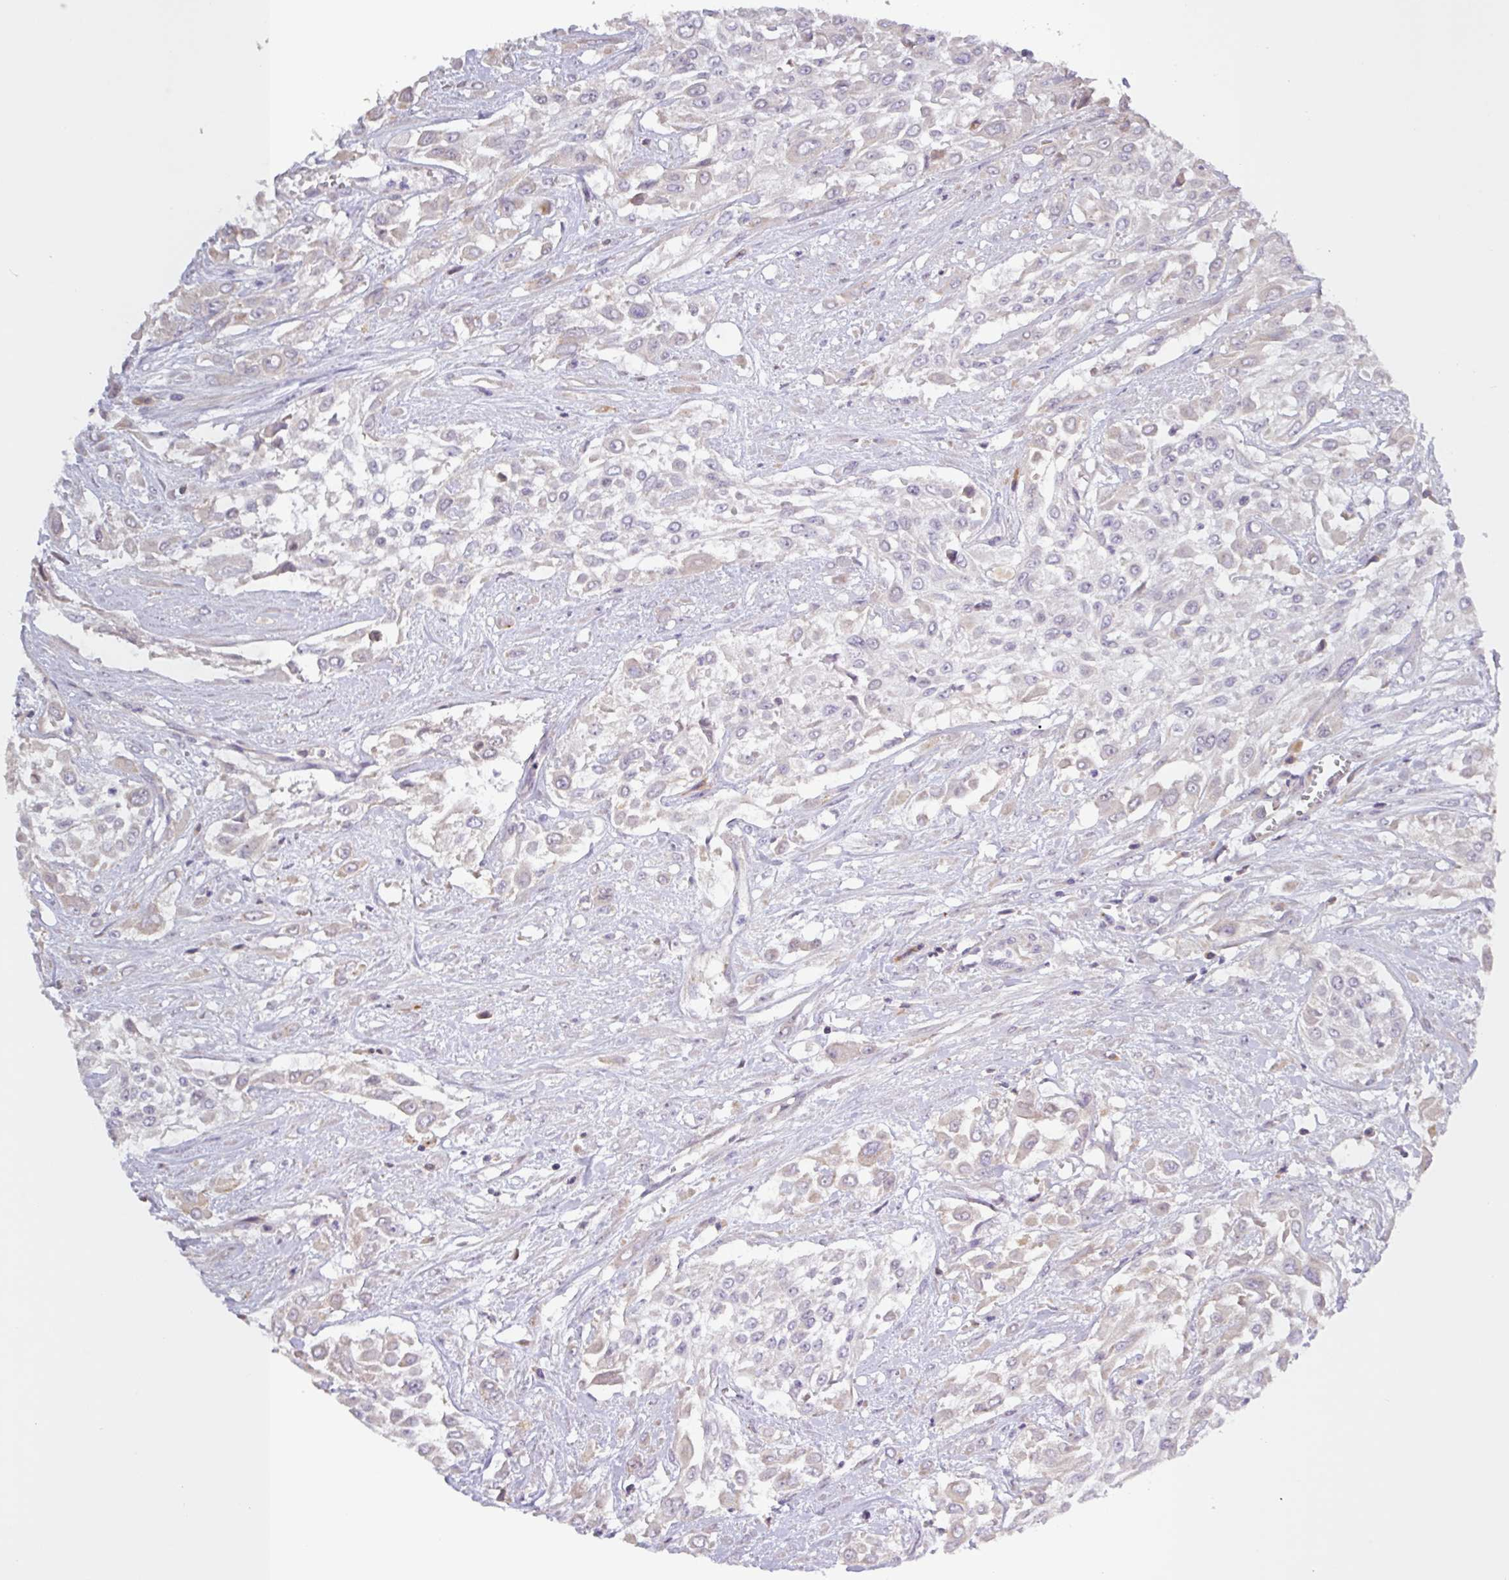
{"staining": {"intensity": "weak", "quantity": "<25%", "location": "cytoplasmic/membranous"}, "tissue": "urothelial cancer", "cell_type": "Tumor cells", "image_type": "cancer", "snomed": [{"axis": "morphology", "description": "Urothelial carcinoma, High grade"}, {"axis": "topography", "description": "Urinary bladder"}], "caption": "A photomicrograph of human urothelial cancer is negative for staining in tumor cells.", "gene": "SFTPB", "patient": {"sex": "male", "age": 57}}